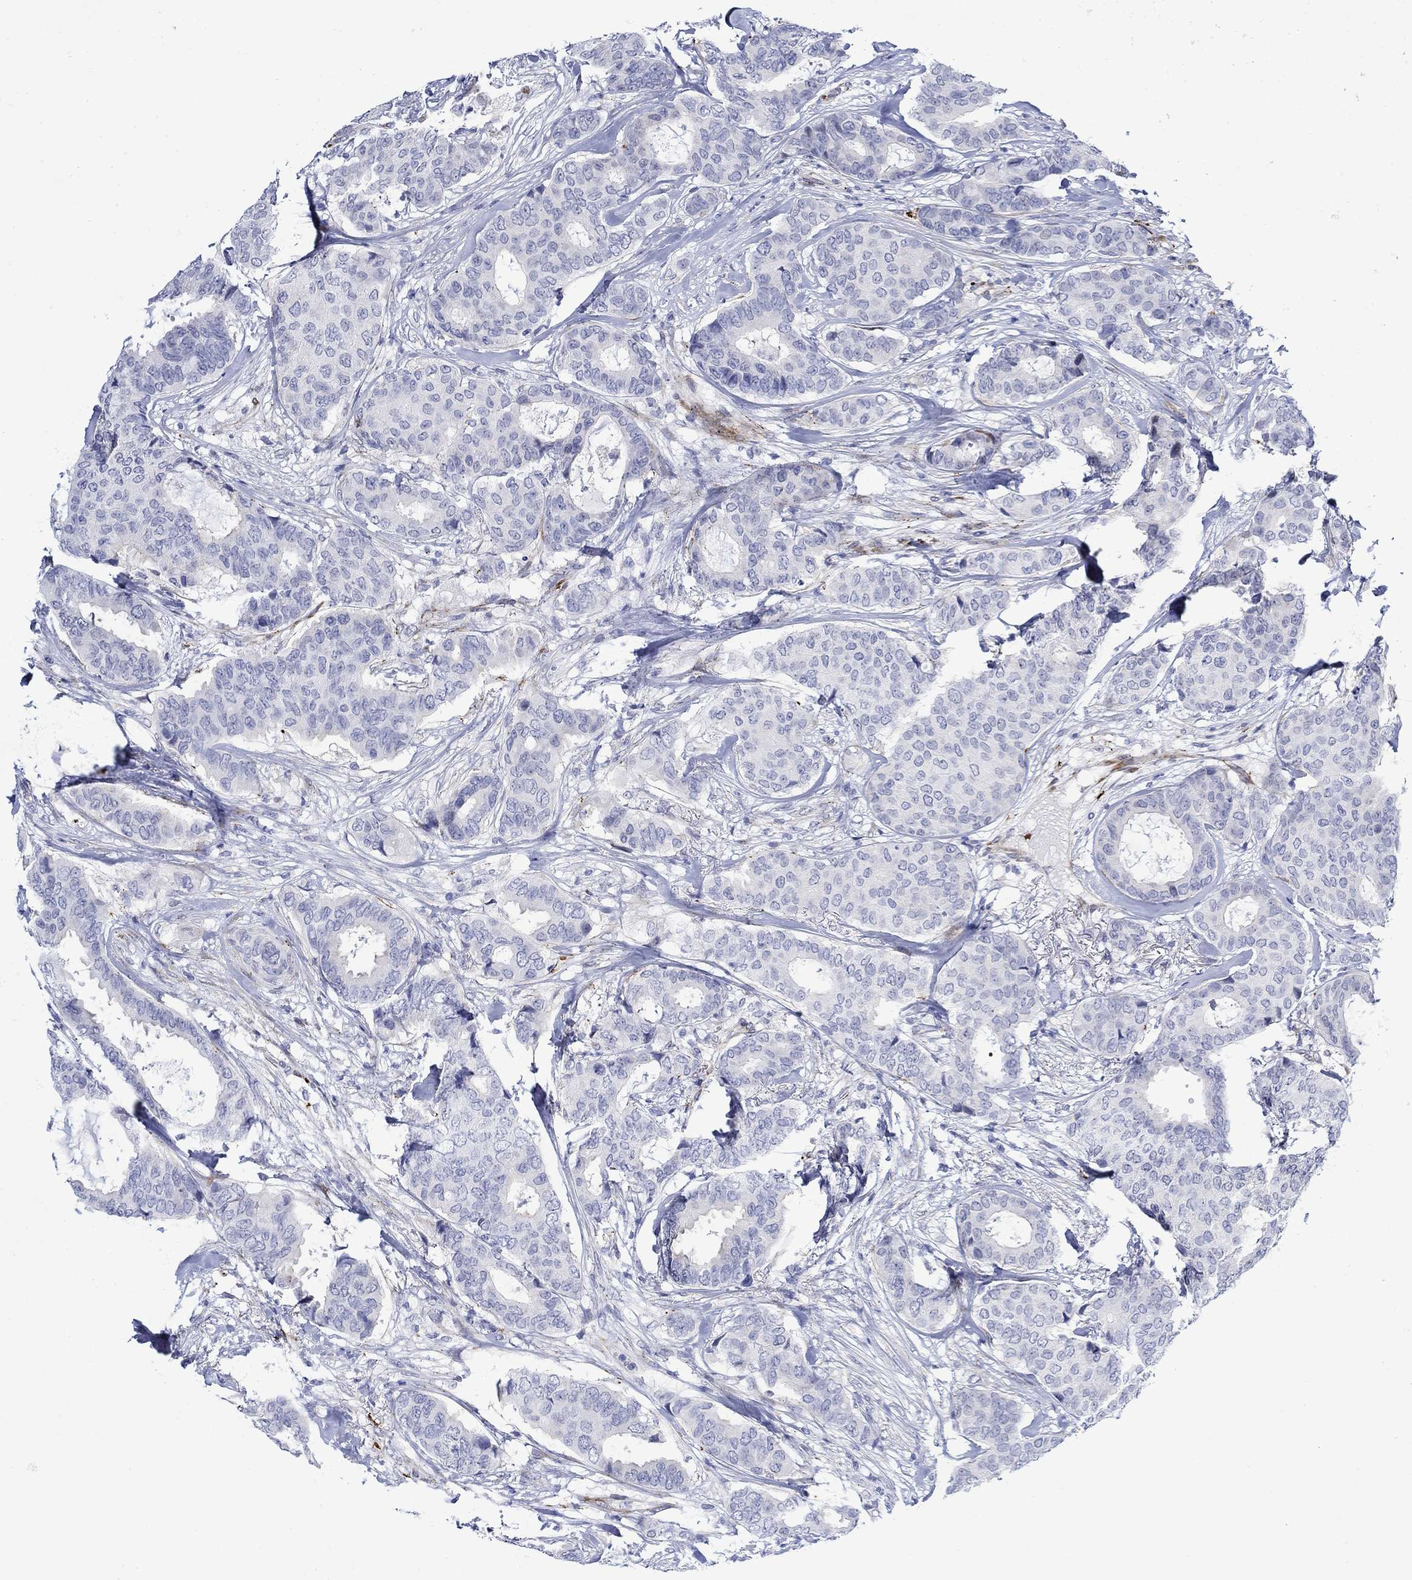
{"staining": {"intensity": "negative", "quantity": "none", "location": "none"}, "tissue": "breast cancer", "cell_type": "Tumor cells", "image_type": "cancer", "snomed": [{"axis": "morphology", "description": "Duct carcinoma"}, {"axis": "topography", "description": "Breast"}], "caption": "Immunohistochemical staining of invasive ductal carcinoma (breast) displays no significant expression in tumor cells. The staining was performed using DAB to visualize the protein expression in brown, while the nuclei were stained in blue with hematoxylin (Magnification: 20x).", "gene": "KSR2", "patient": {"sex": "female", "age": 75}}